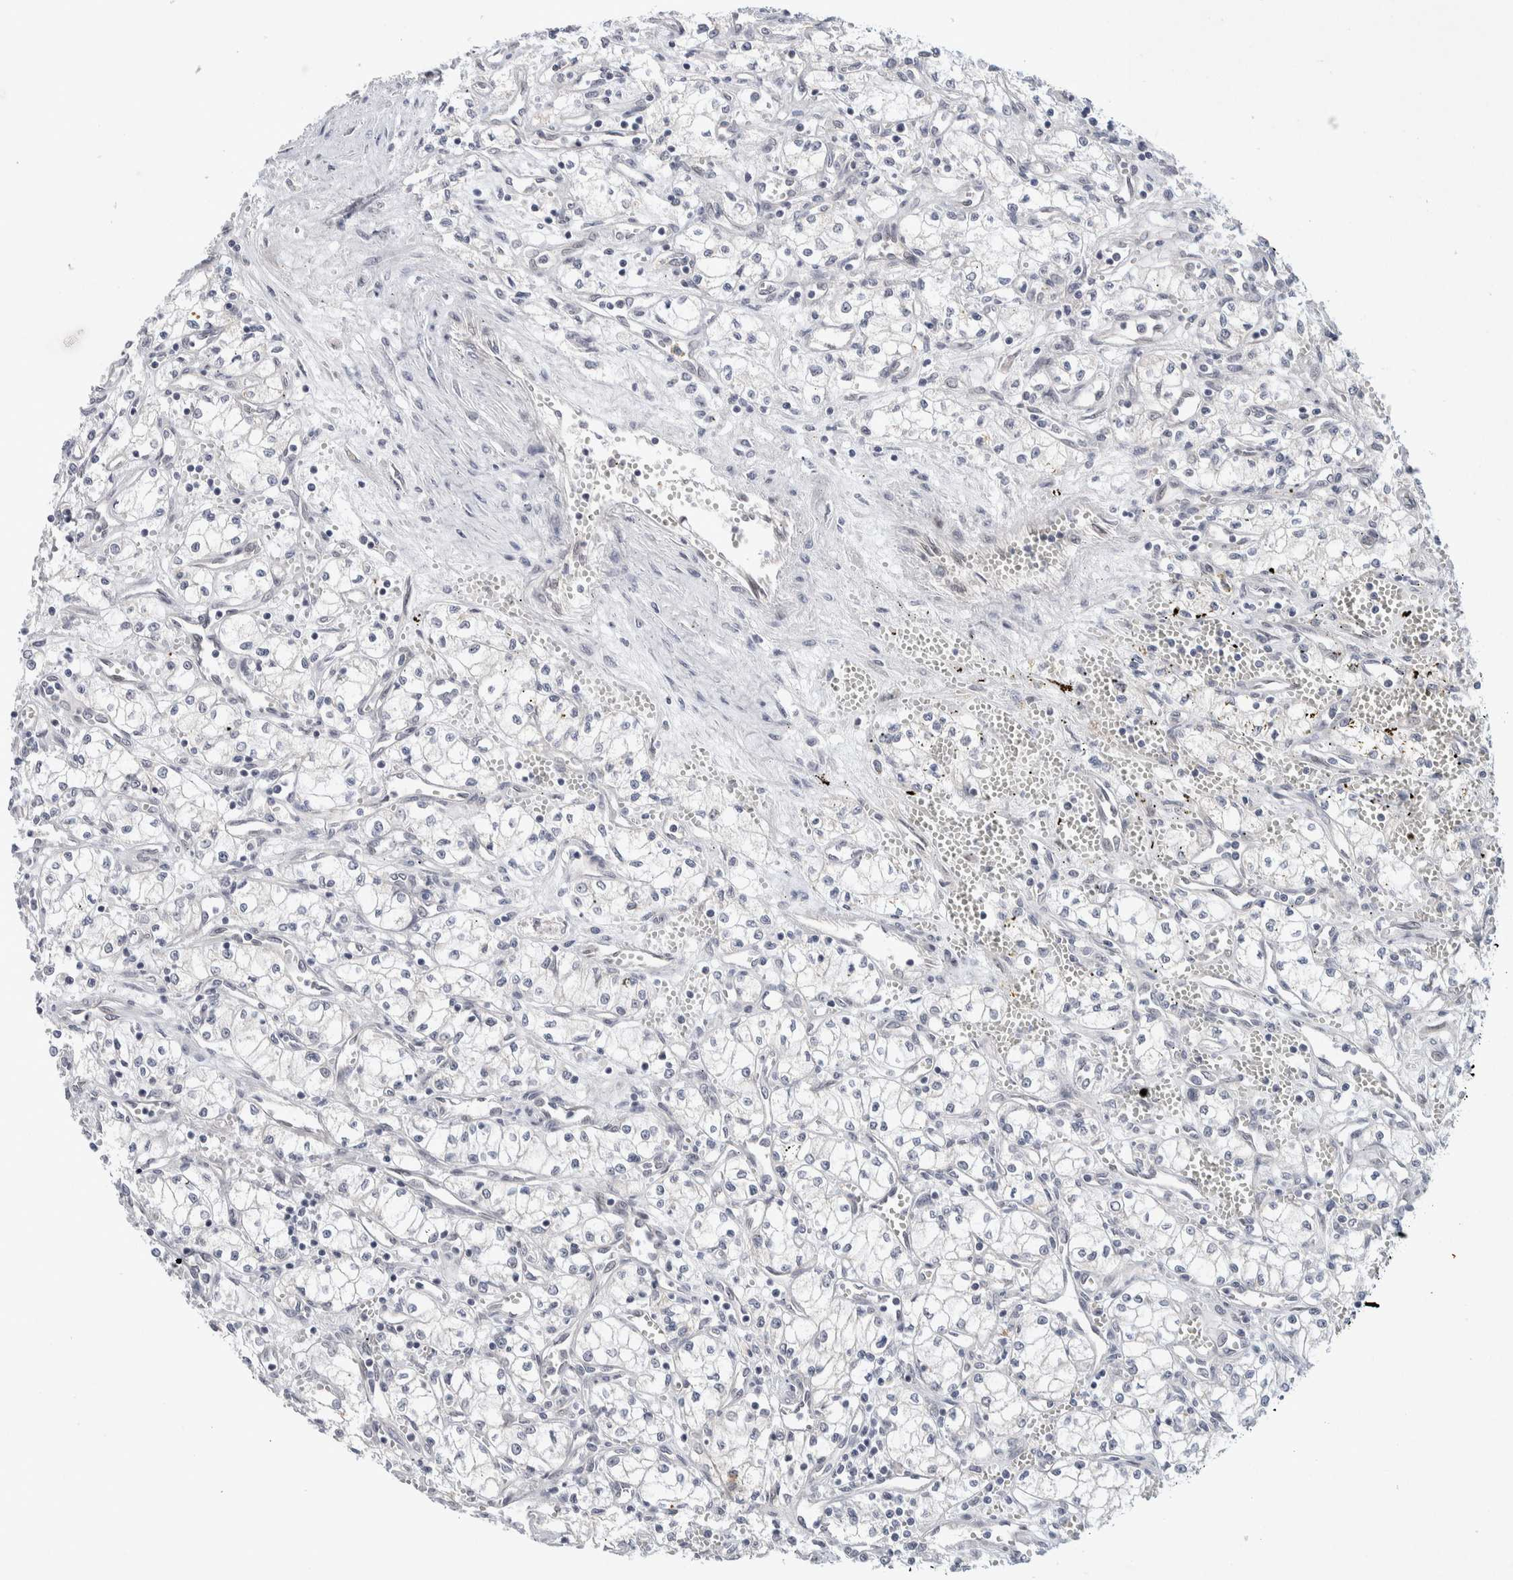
{"staining": {"intensity": "negative", "quantity": "none", "location": "none"}, "tissue": "renal cancer", "cell_type": "Tumor cells", "image_type": "cancer", "snomed": [{"axis": "morphology", "description": "Adenocarcinoma, NOS"}, {"axis": "topography", "description": "Kidney"}], "caption": "Tumor cells are negative for protein expression in human renal adenocarcinoma.", "gene": "CRAT", "patient": {"sex": "male", "age": 59}}